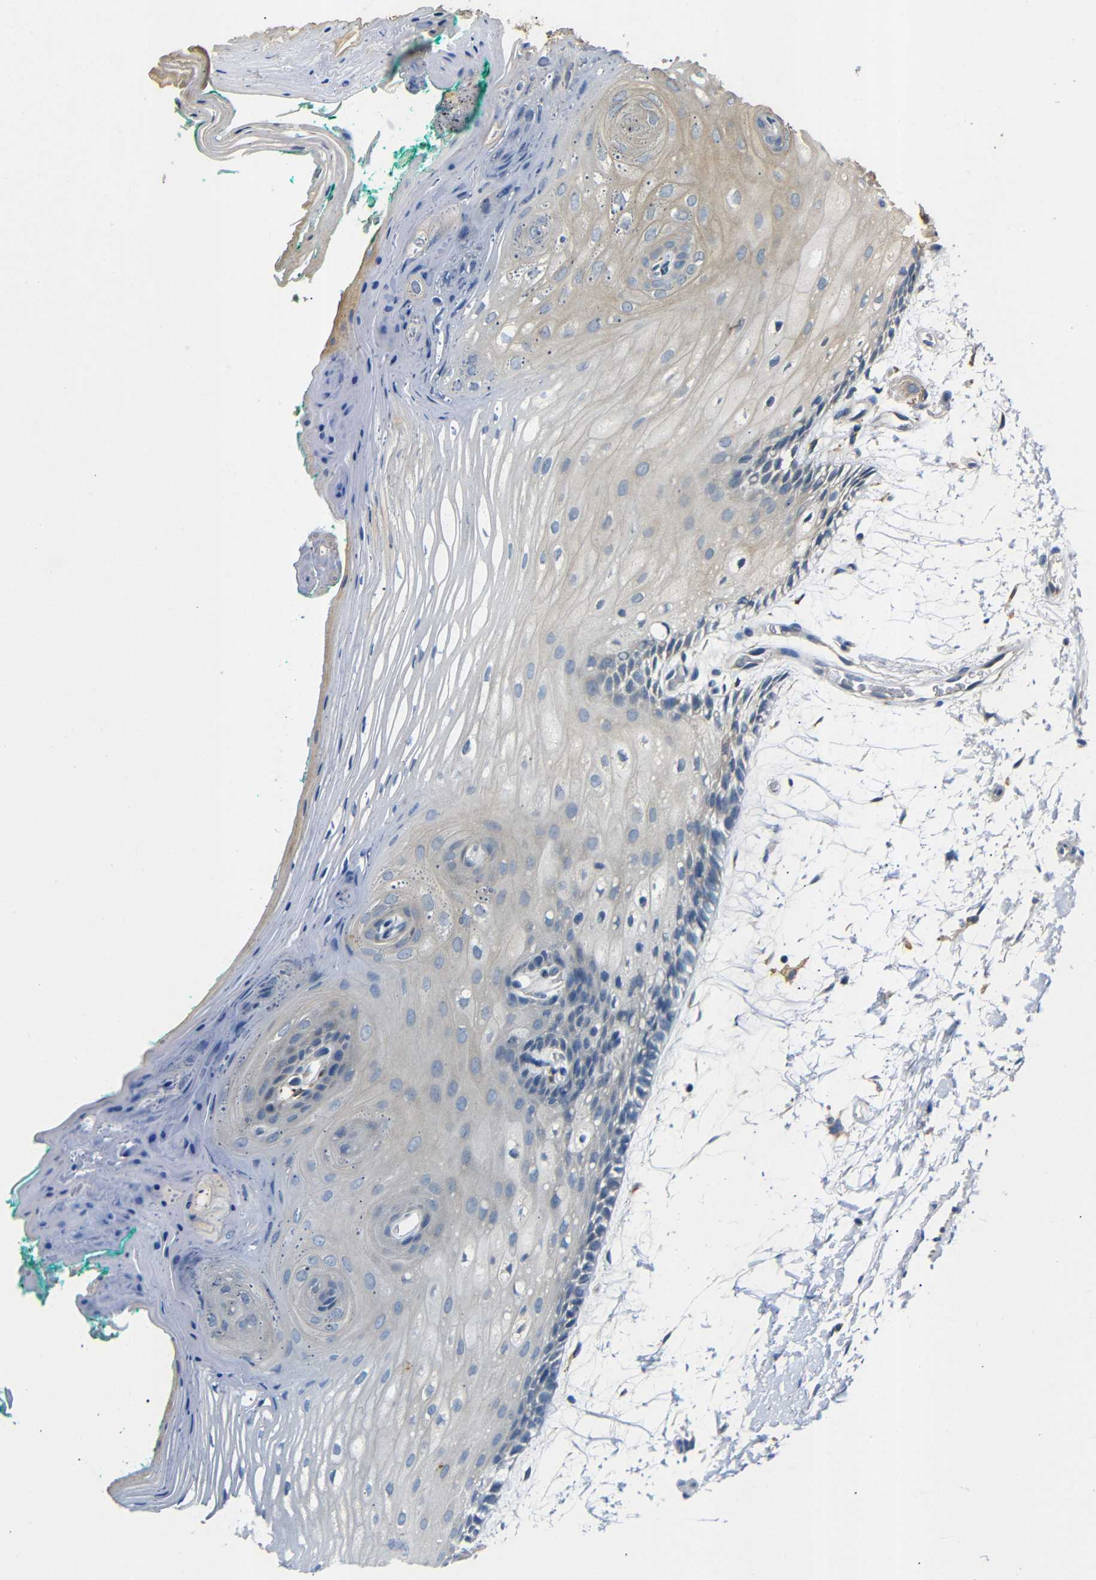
{"staining": {"intensity": "weak", "quantity": "25%-75%", "location": "cytoplasmic/membranous"}, "tissue": "oral mucosa", "cell_type": "Squamous epithelial cells", "image_type": "normal", "snomed": [{"axis": "morphology", "description": "Normal tissue, NOS"}, {"axis": "topography", "description": "Skeletal muscle"}, {"axis": "topography", "description": "Oral tissue"}, {"axis": "topography", "description": "Peripheral nerve tissue"}], "caption": "This photomicrograph displays IHC staining of normal human oral mucosa, with low weak cytoplasmic/membranous staining in approximately 25%-75% of squamous epithelial cells.", "gene": "TRPC1", "patient": {"sex": "female", "age": 84}}